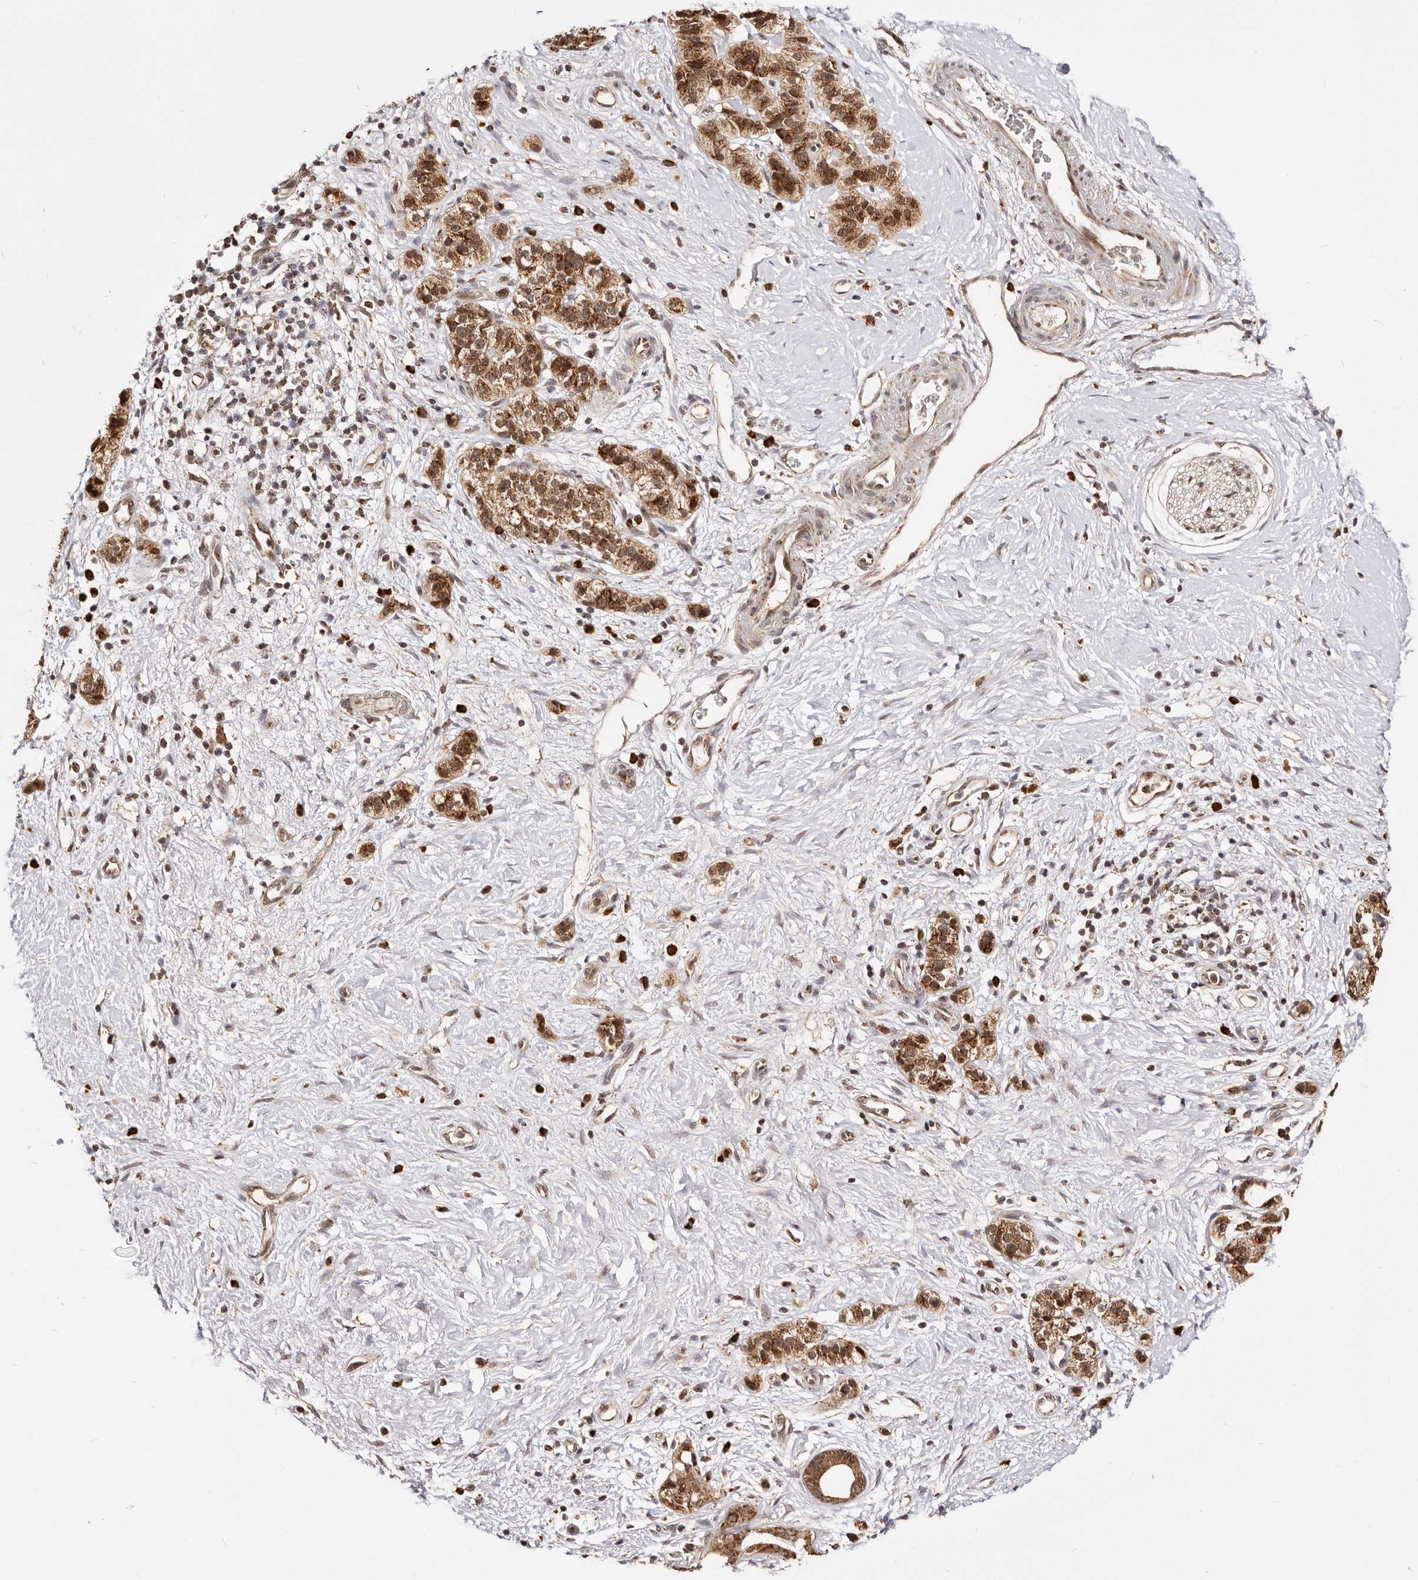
{"staining": {"intensity": "strong", "quantity": ">75%", "location": "cytoplasmic/membranous,nuclear"}, "tissue": "pancreatic cancer", "cell_type": "Tumor cells", "image_type": "cancer", "snomed": [{"axis": "morphology", "description": "Adenocarcinoma, NOS"}, {"axis": "topography", "description": "Pancreas"}], "caption": "Immunohistochemical staining of adenocarcinoma (pancreatic) exhibits strong cytoplasmic/membranous and nuclear protein expression in approximately >75% of tumor cells. (DAB = brown stain, brightfield microscopy at high magnification).", "gene": "SEC14L1", "patient": {"sex": "male", "age": 50}}